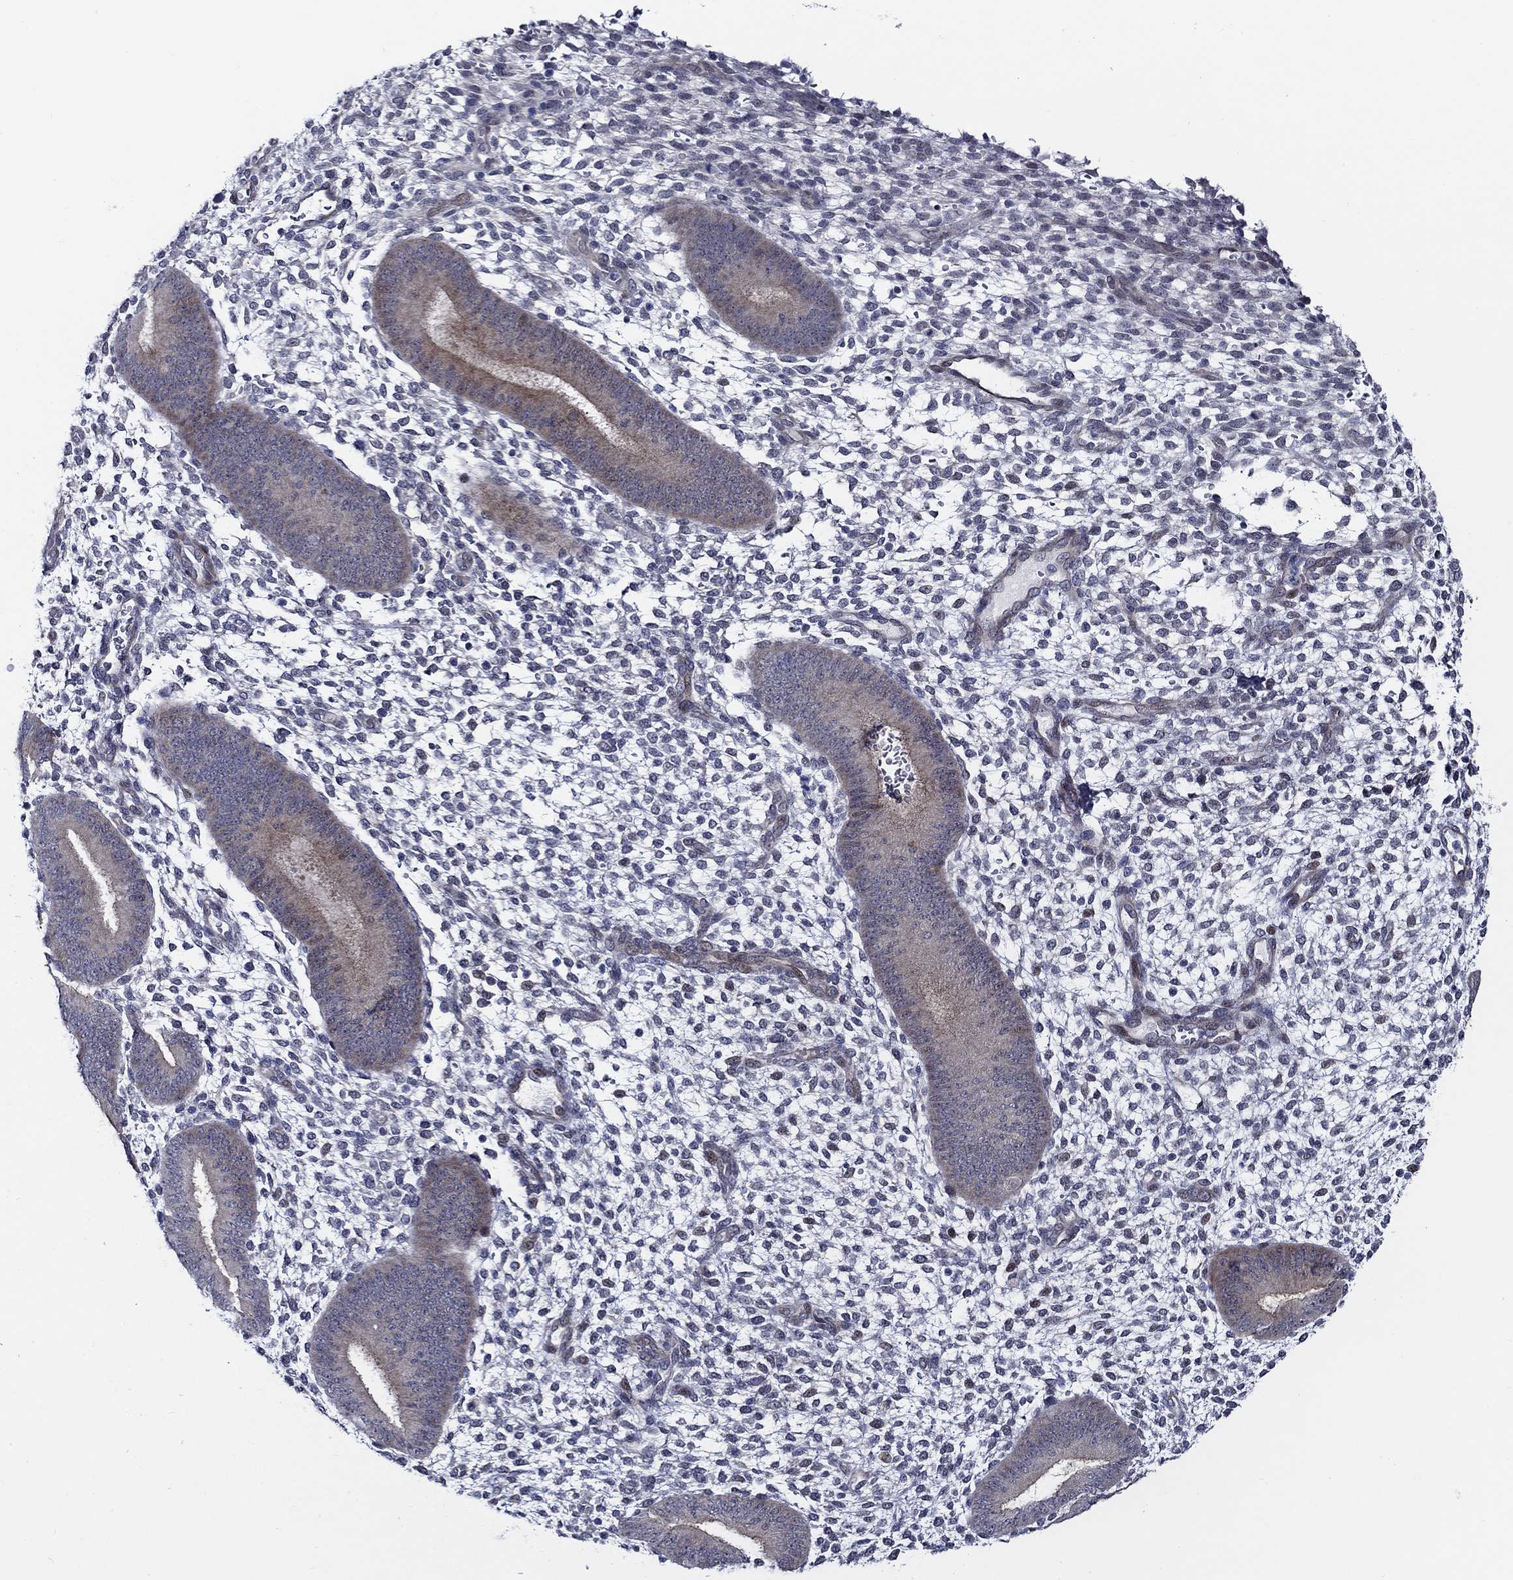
{"staining": {"intensity": "negative", "quantity": "none", "location": "none"}, "tissue": "endometrium", "cell_type": "Cells in endometrial stroma", "image_type": "normal", "snomed": [{"axis": "morphology", "description": "Normal tissue, NOS"}, {"axis": "topography", "description": "Endometrium"}], "caption": "Immunohistochemistry photomicrograph of benign human endometrium stained for a protein (brown), which demonstrates no positivity in cells in endometrial stroma.", "gene": "C8orf48", "patient": {"sex": "female", "age": 39}}